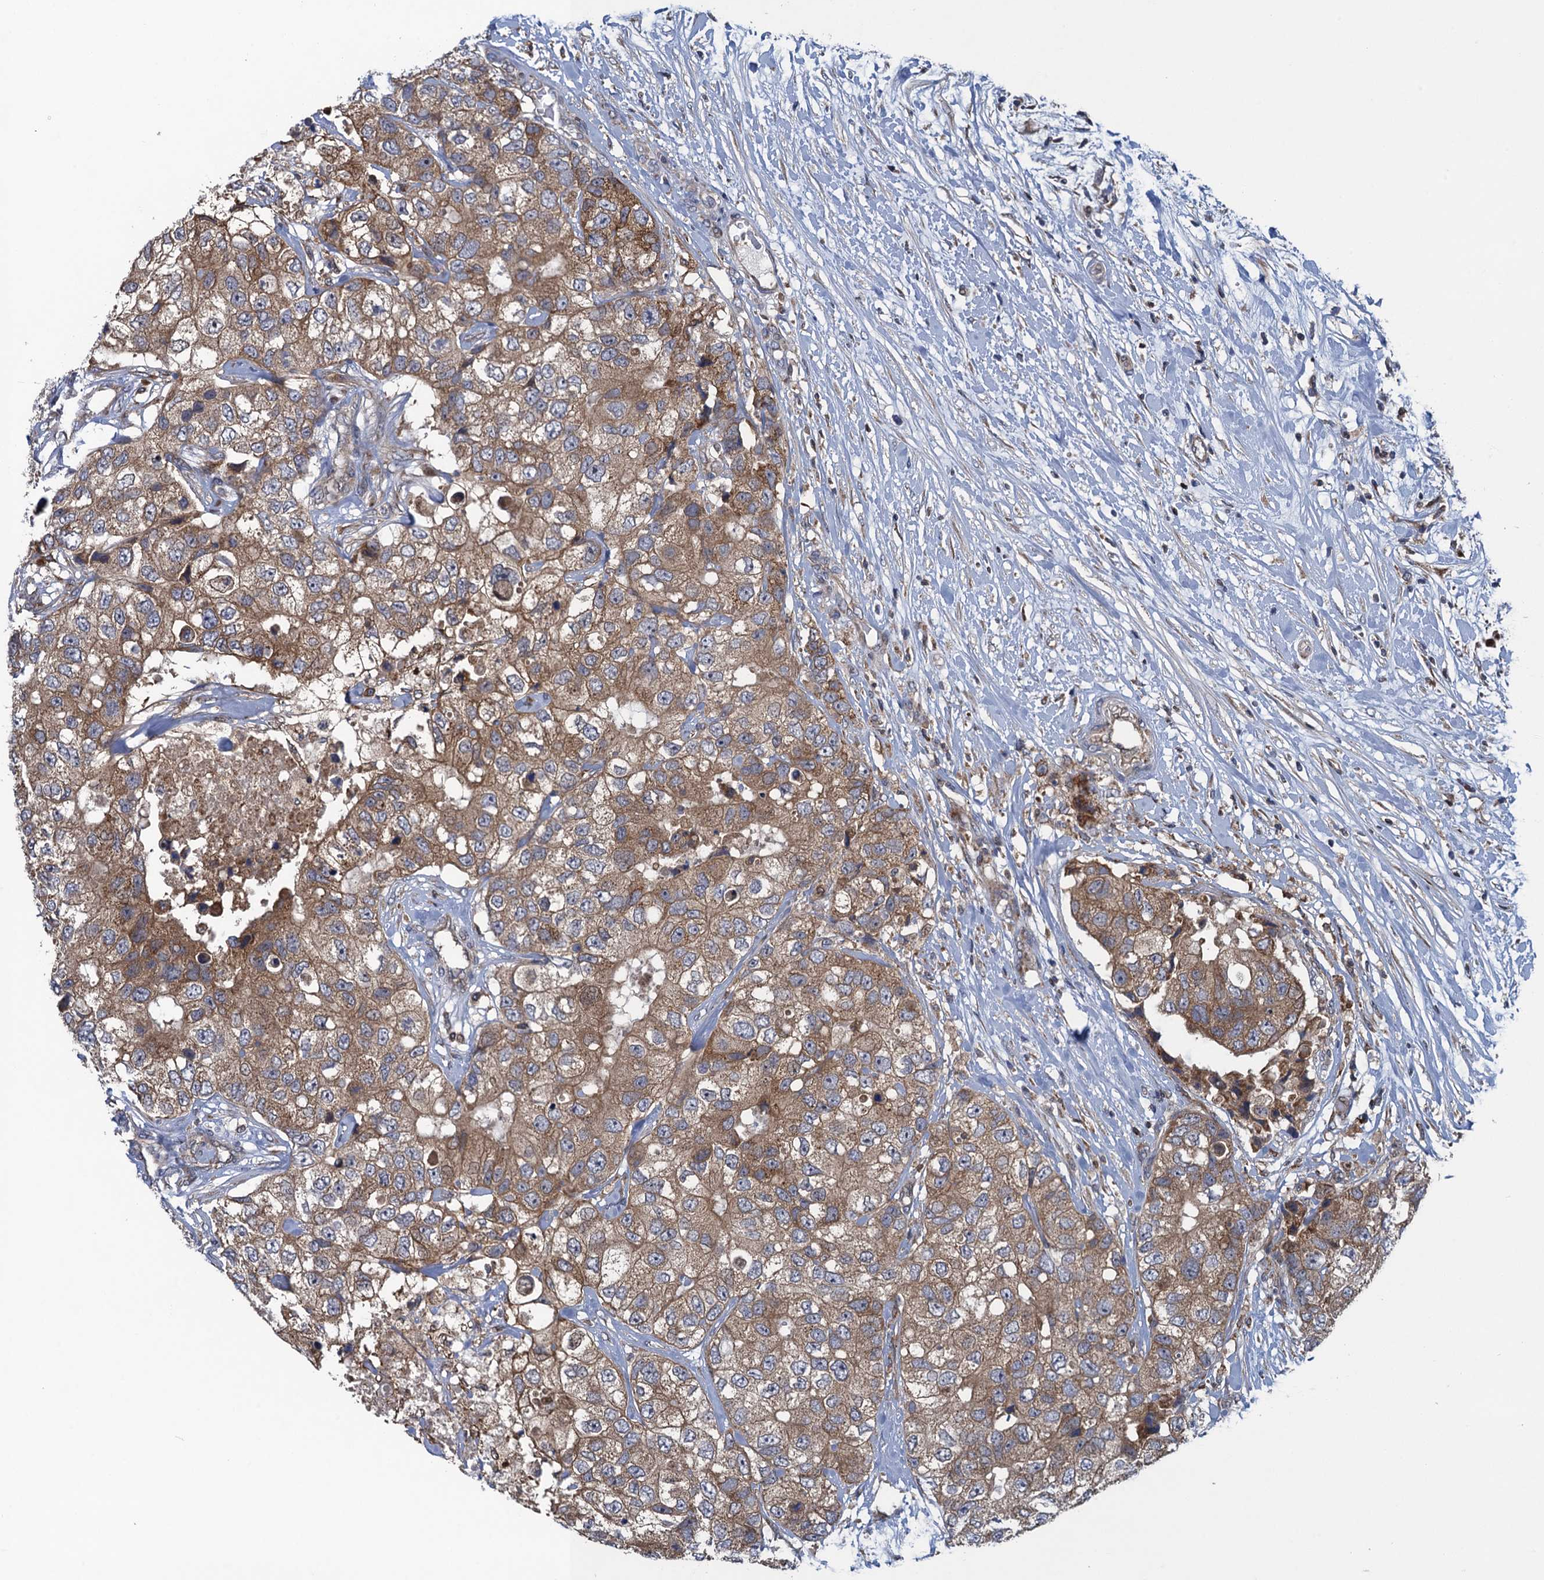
{"staining": {"intensity": "moderate", "quantity": ">75%", "location": "cytoplasmic/membranous"}, "tissue": "breast cancer", "cell_type": "Tumor cells", "image_type": "cancer", "snomed": [{"axis": "morphology", "description": "Duct carcinoma"}, {"axis": "topography", "description": "Breast"}], "caption": "A medium amount of moderate cytoplasmic/membranous positivity is seen in about >75% of tumor cells in invasive ductal carcinoma (breast) tissue.", "gene": "CNTN5", "patient": {"sex": "female", "age": 62}}